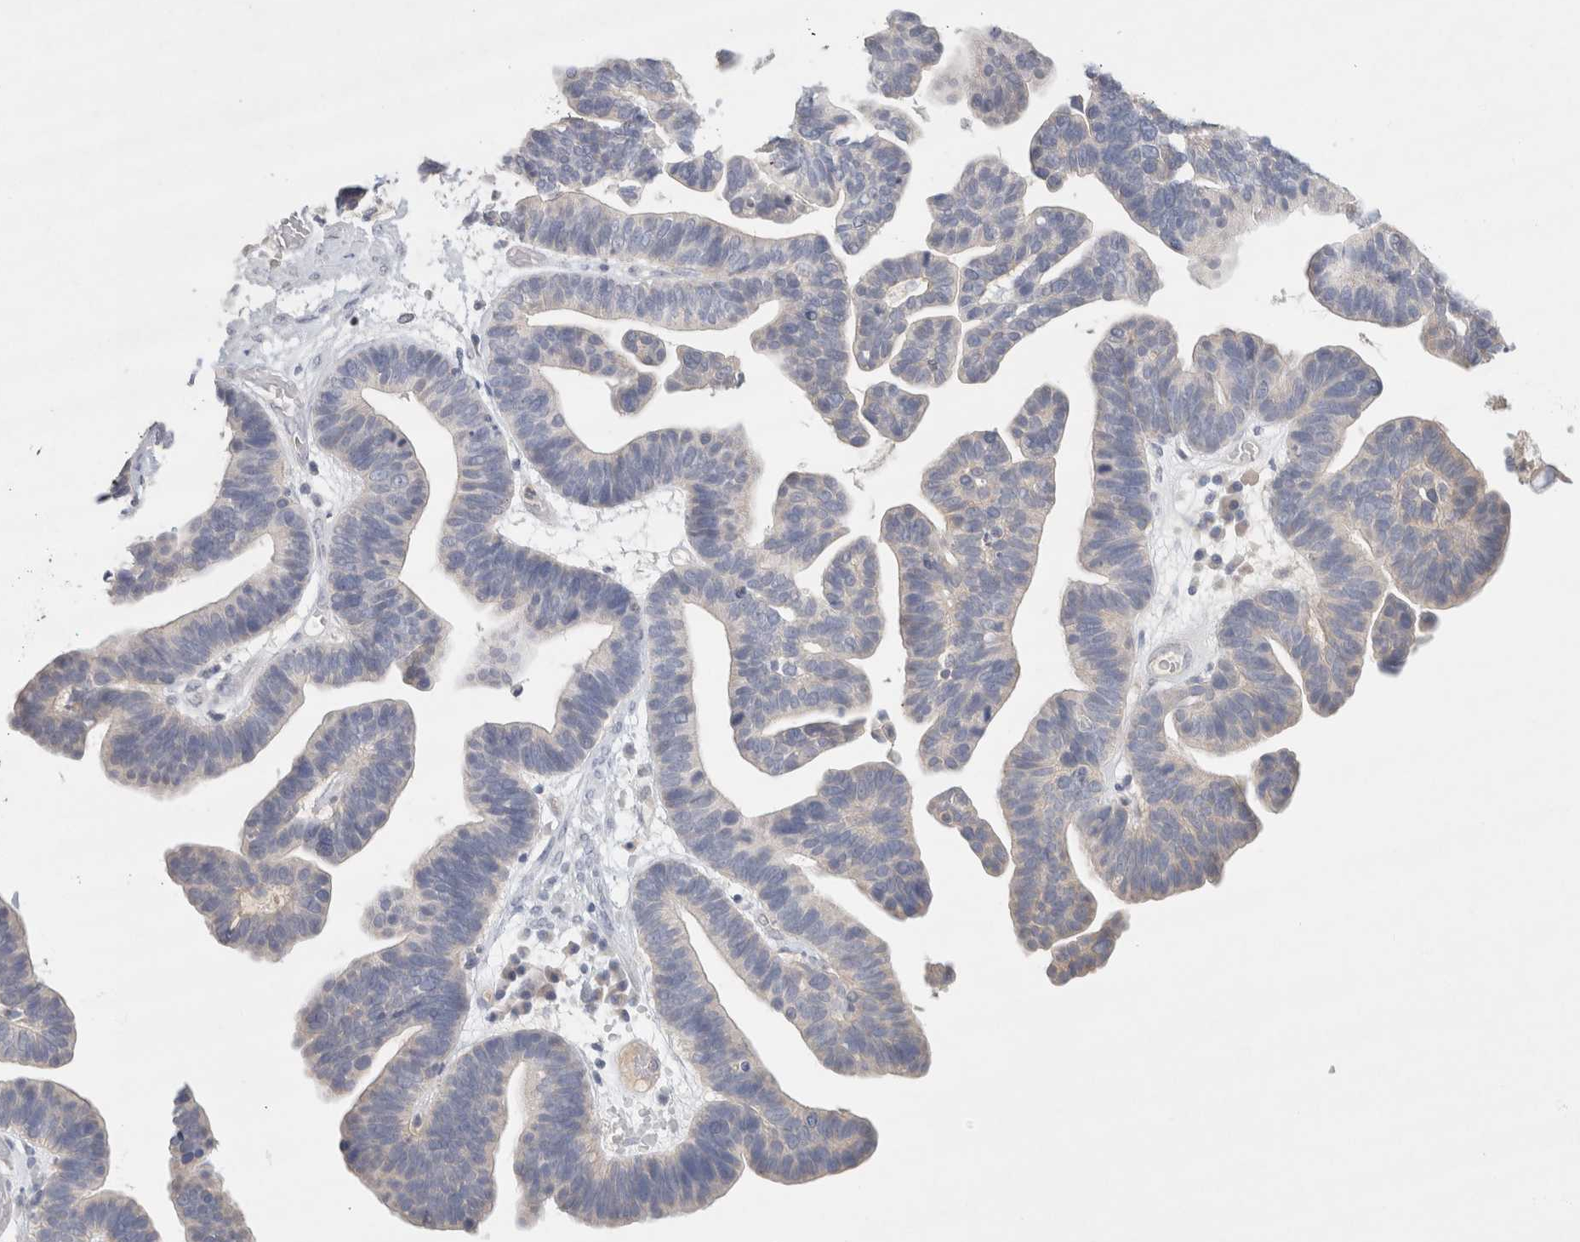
{"staining": {"intensity": "weak", "quantity": "<25%", "location": "cytoplasmic/membranous"}, "tissue": "ovarian cancer", "cell_type": "Tumor cells", "image_type": "cancer", "snomed": [{"axis": "morphology", "description": "Cystadenocarcinoma, serous, NOS"}, {"axis": "topography", "description": "Ovary"}], "caption": "High magnification brightfield microscopy of serous cystadenocarcinoma (ovarian) stained with DAB (3,3'-diaminobenzidine) (brown) and counterstained with hematoxylin (blue): tumor cells show no significant positivity.", "gene": "MPP2", "patient": {"sex": "female", "age": 56}}